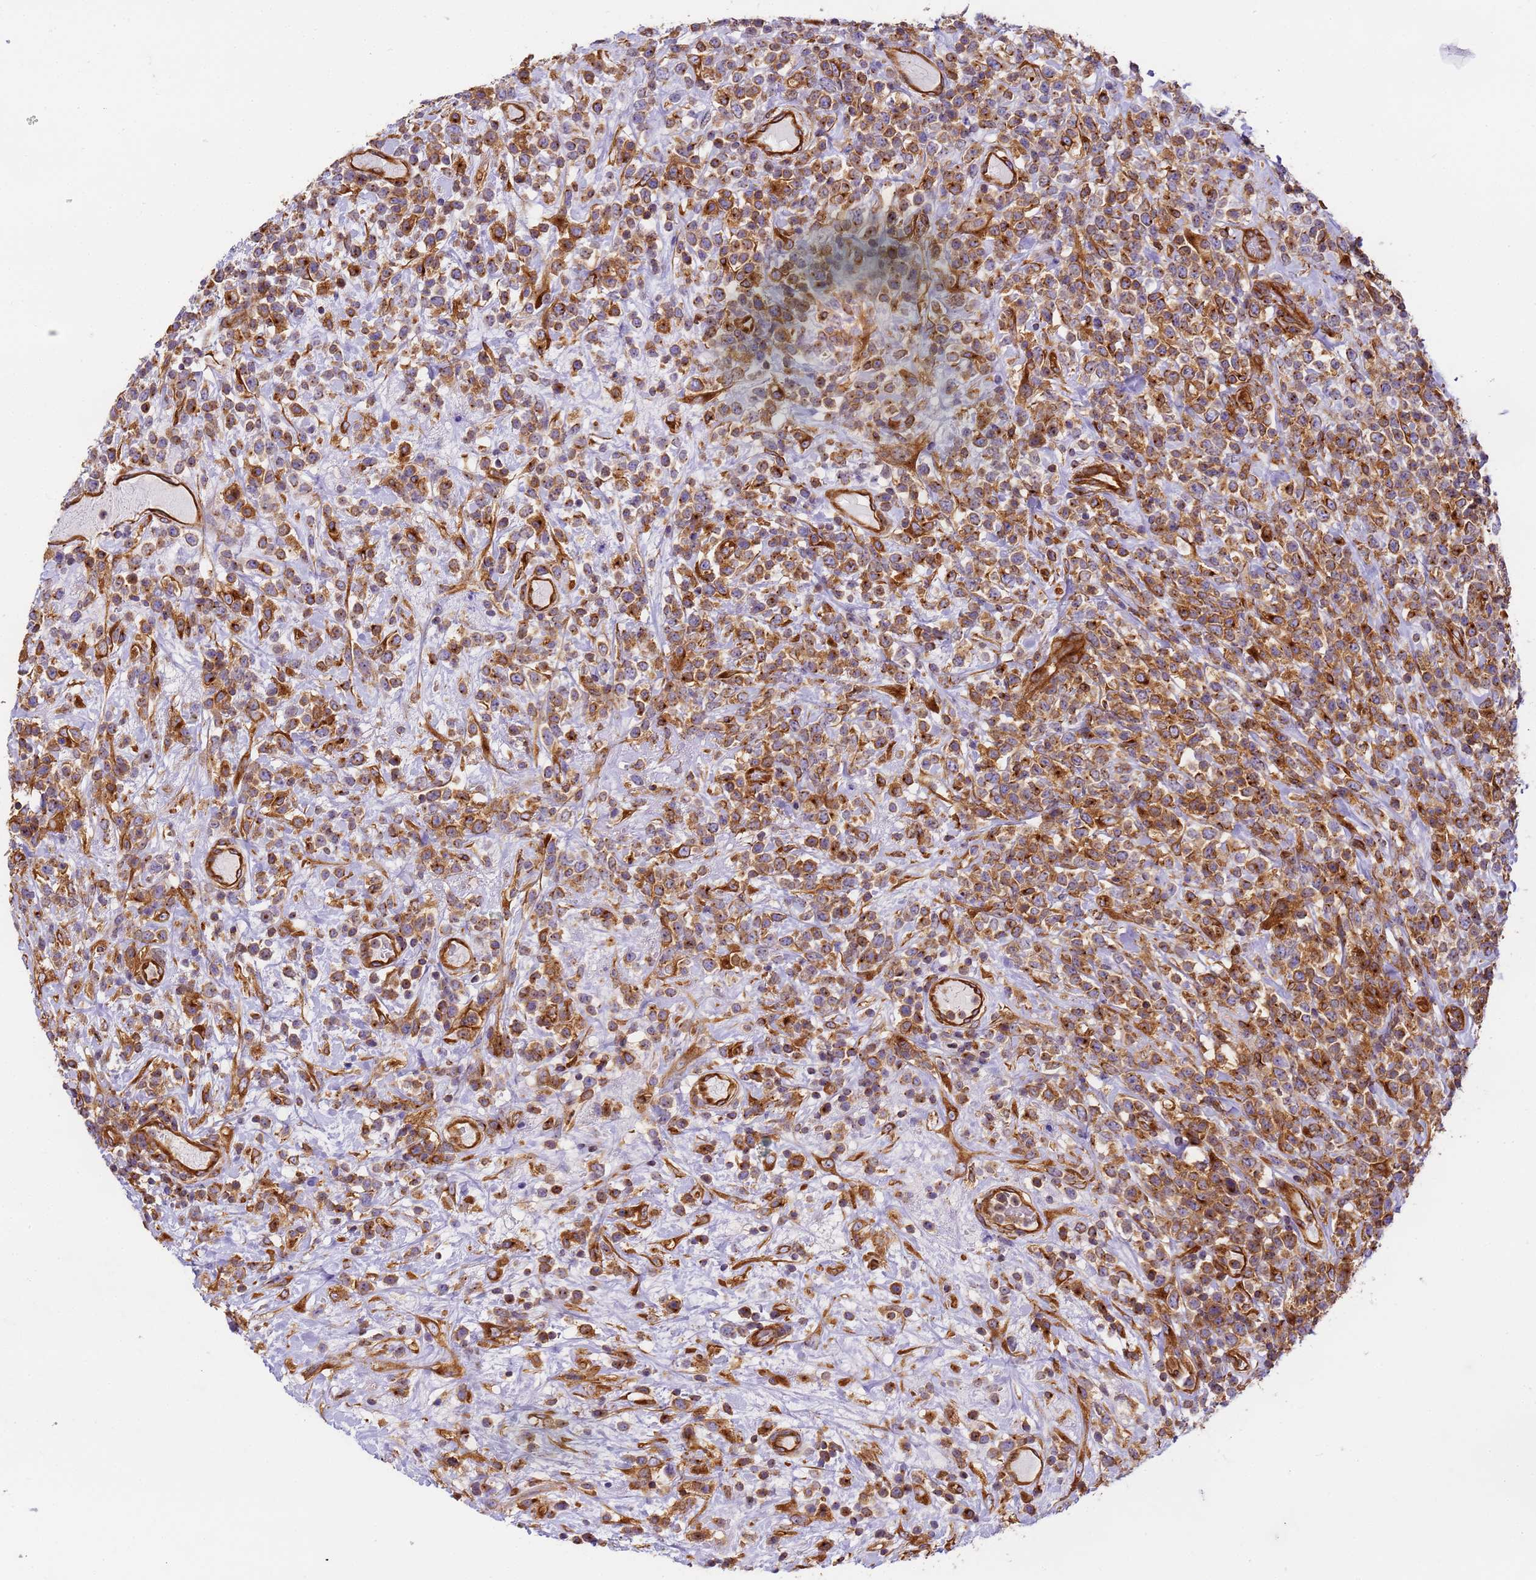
{"staining": {"intensity": "moderate", "quantity": "25%-75%", "location": "cytoplasmic/membranous"}, "tissue": "lymphoma", "cell_type": "Tumor cells", "image_type": "cancer", "snomed": [{"axis": "morphology", "description": "Malignant lymphoma, non-Hodgkin's type, High grade"}, {"axis": "topography", "description": "Colon"}], "caption": "Immunohistochemical staining of lymphoma demonstrates moderate cytoplasmic/membranous protein expression in about 25%-75% of tumor cells.", "gene": "DYNC1I2", "patient": {"sex": "female", "age": 53}}